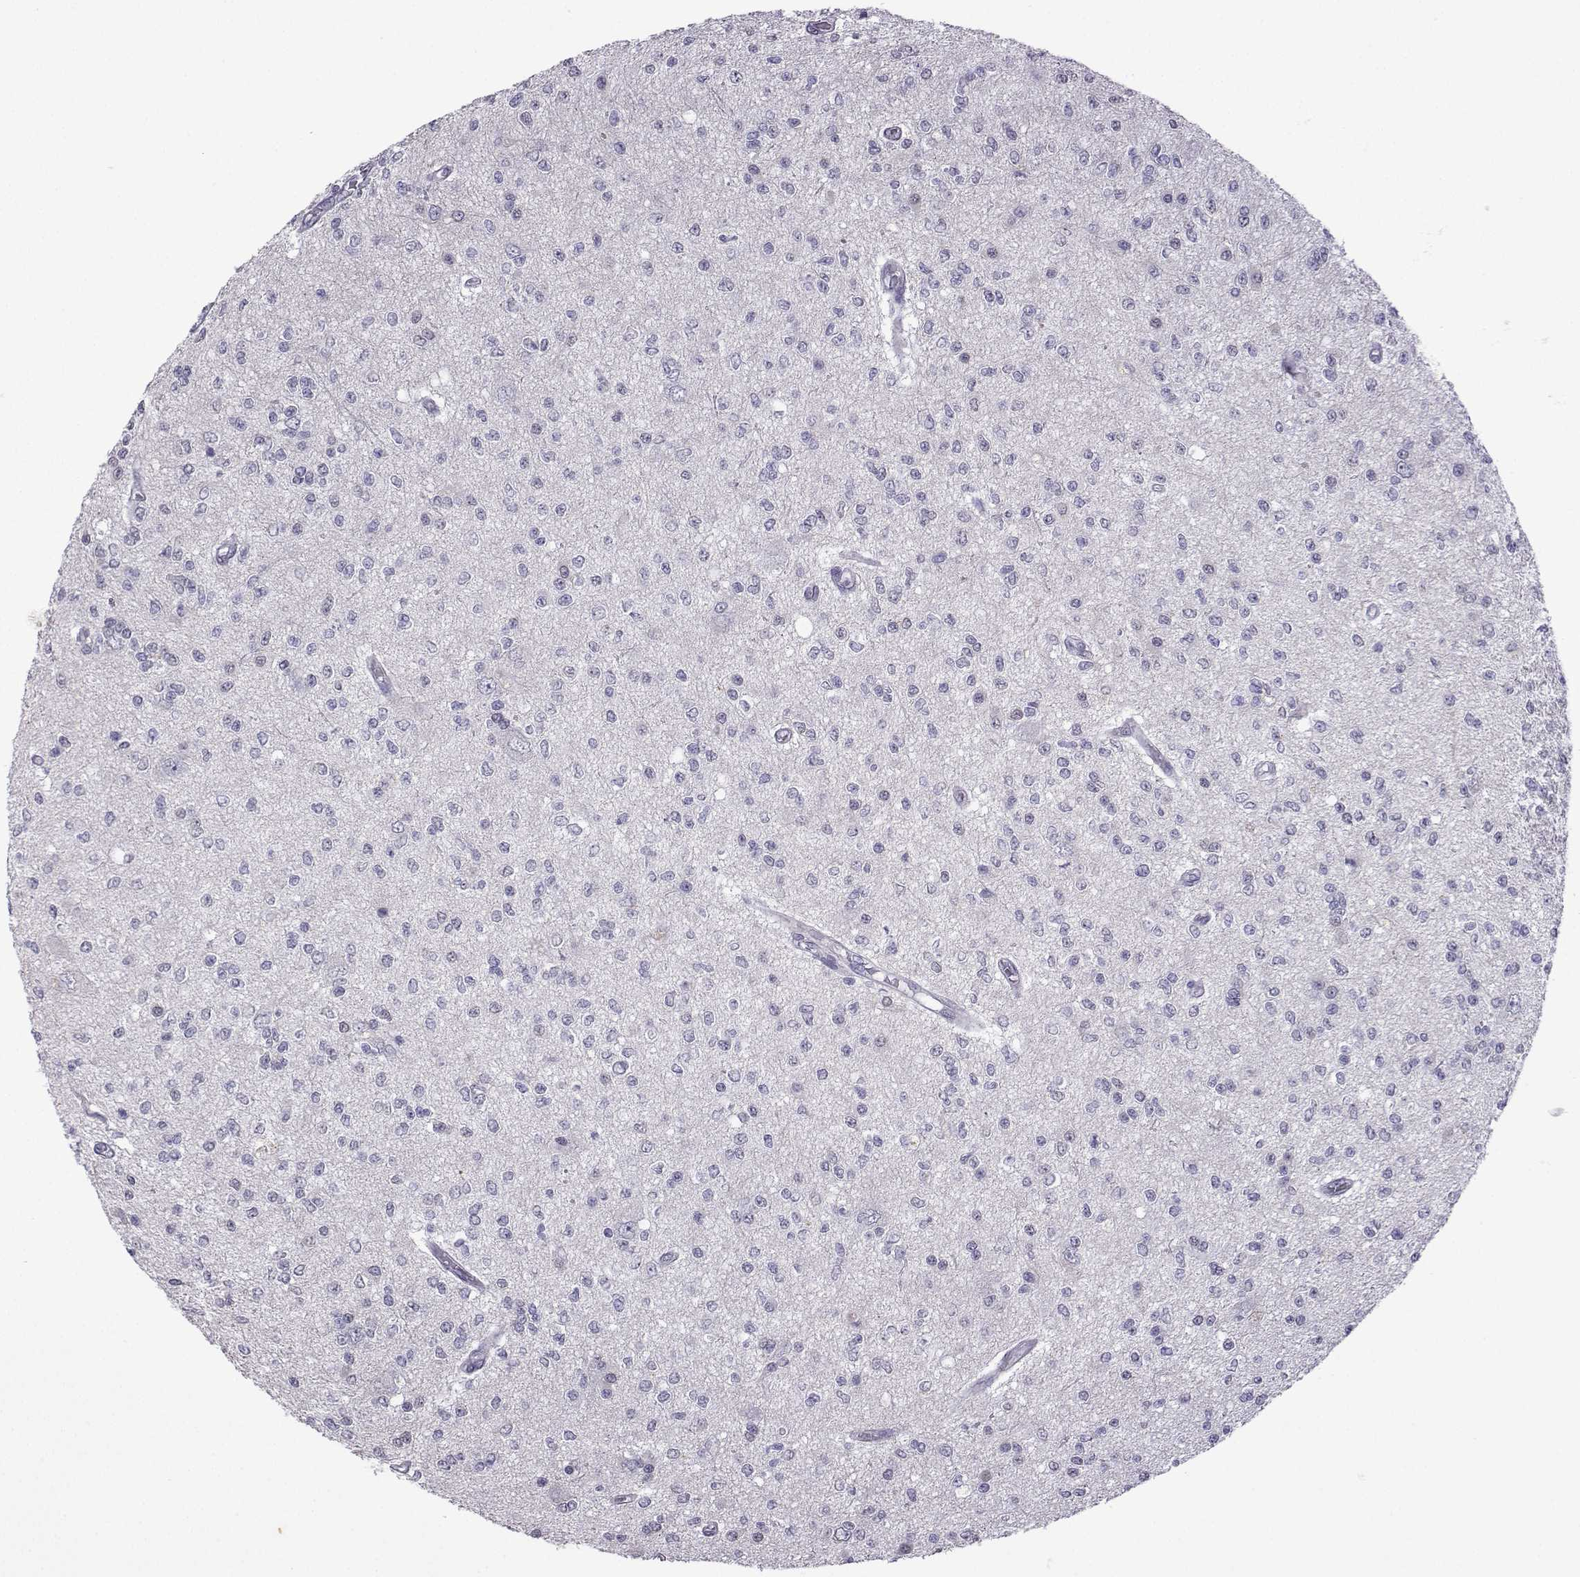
{"staining": {"intensity": "negative", "quantity": "none", "location": "none"}, "tissue": "glioma", "cell_type": "Tumor cells", "image_type": "cancer", "snomed": [{"axis": "morphology", "description": "Glioma, malignant, Low grade"}, {"axis": "topography", "description": "Brain"}], "caption": "Malignant low-grade glioma was stained to show a protein in brown. There is no significant staining in tumor cells. The staining is performed using DAB brown chromogen with nuclei counter-stained in using hematoxylin.", "gene": "CFAP70", "patient": {"sex": "male", "age": 67}}